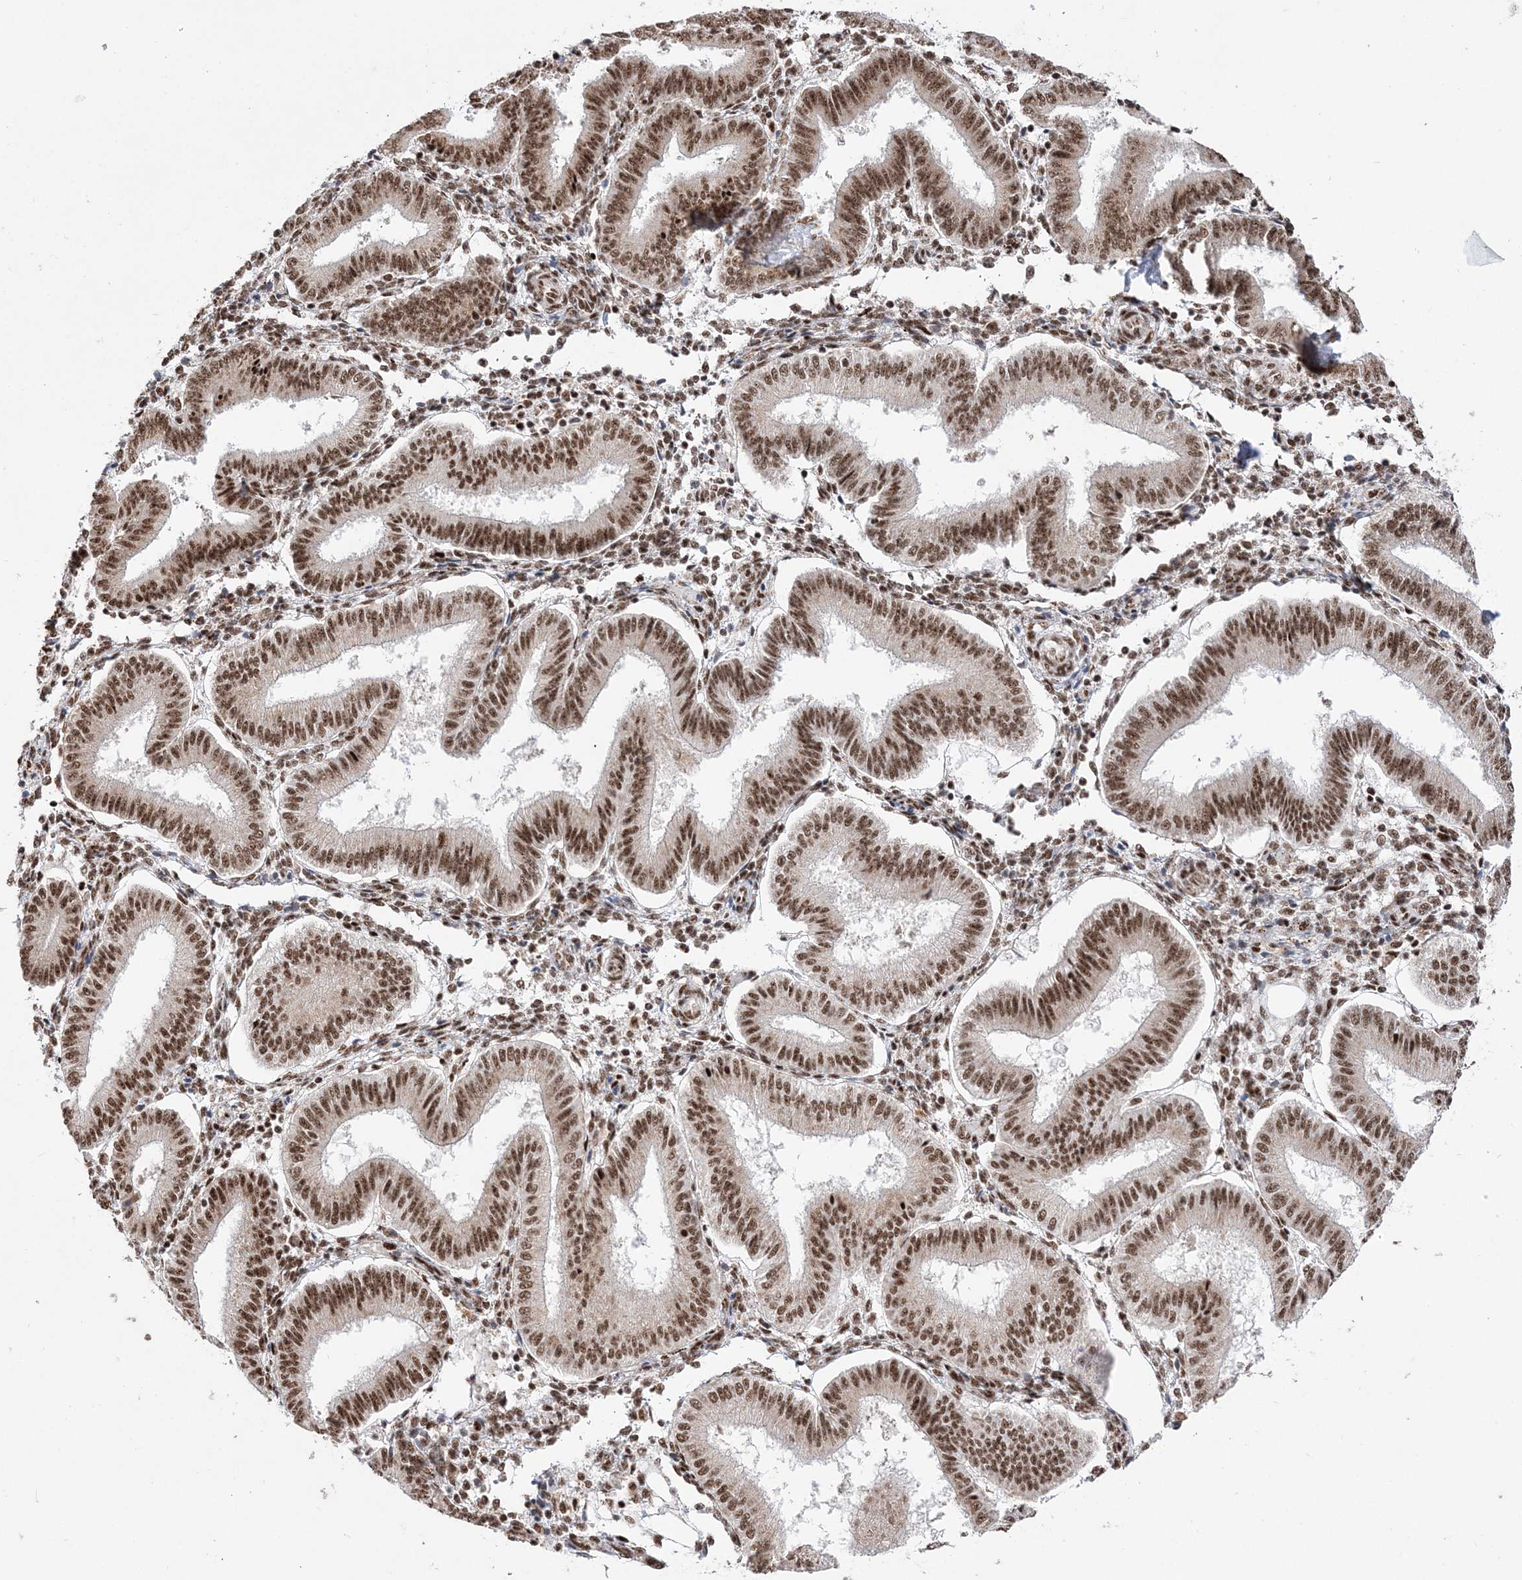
{"staining": {"intensity": "moderate", "quantity": ">75%", "location": "nuclear"}, "tissue": "endometrium", "cell_type": "Cells in endometrial stroma", "image_type": "normal", "snomed": [{"axis": "morphology", "description": "Normal tissue, NOS"}, {"axis": "topography", "description": "Endometrium"}], "caption": "Immunohistochemical staining of unremarkable endometrium demonstrates moderate nuclear protein staining in about >75% of cells in endometrial stroma. (brown staining indicates protein expression, while blue staining denotes nuclei).", "gene": "RBM17", "patient": {"sex": "female", "age": 39}}